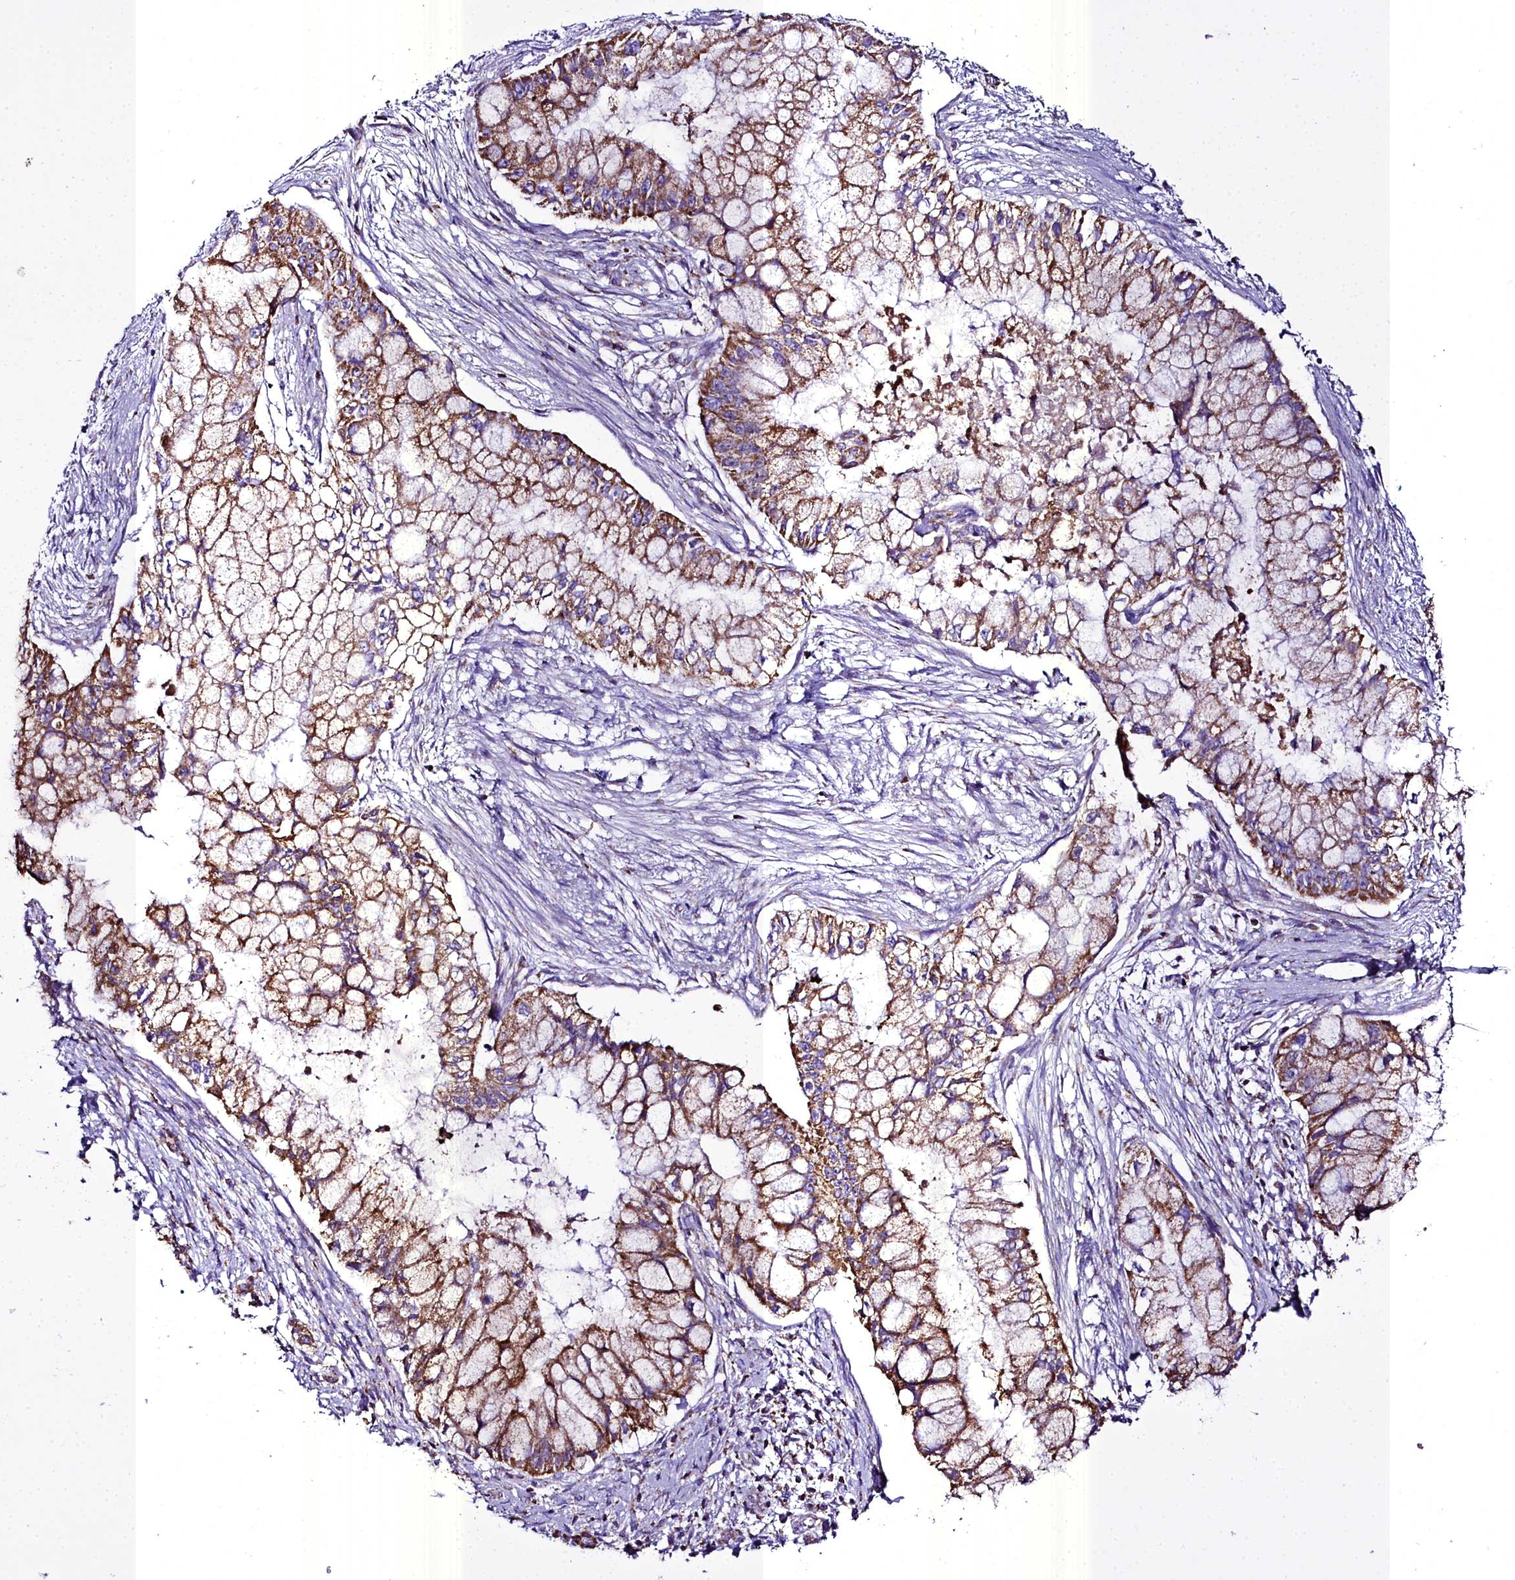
{"staining": {"intensity": "moderate", "quantity": ">75%", "location": "cytoplasmic/membranous"}, "tissue": "pancreatic cancer", "cell_type": "Tumor cells", "image_type": "cancer", "snomed": [{"axis": "morphology", "description": "Adenocarcinoma, NOS"}, {"axis": "topography", "description": "Pancreas"}], "caption": "Protein expression analysis of human adenocarcinoma (pancreatic) reveals moderate cytoplasmic/membranous positivity in approximately >75% of tumor cells.", "gene": "WDFY3", "patient": {"sex": "male", "age": 48}}